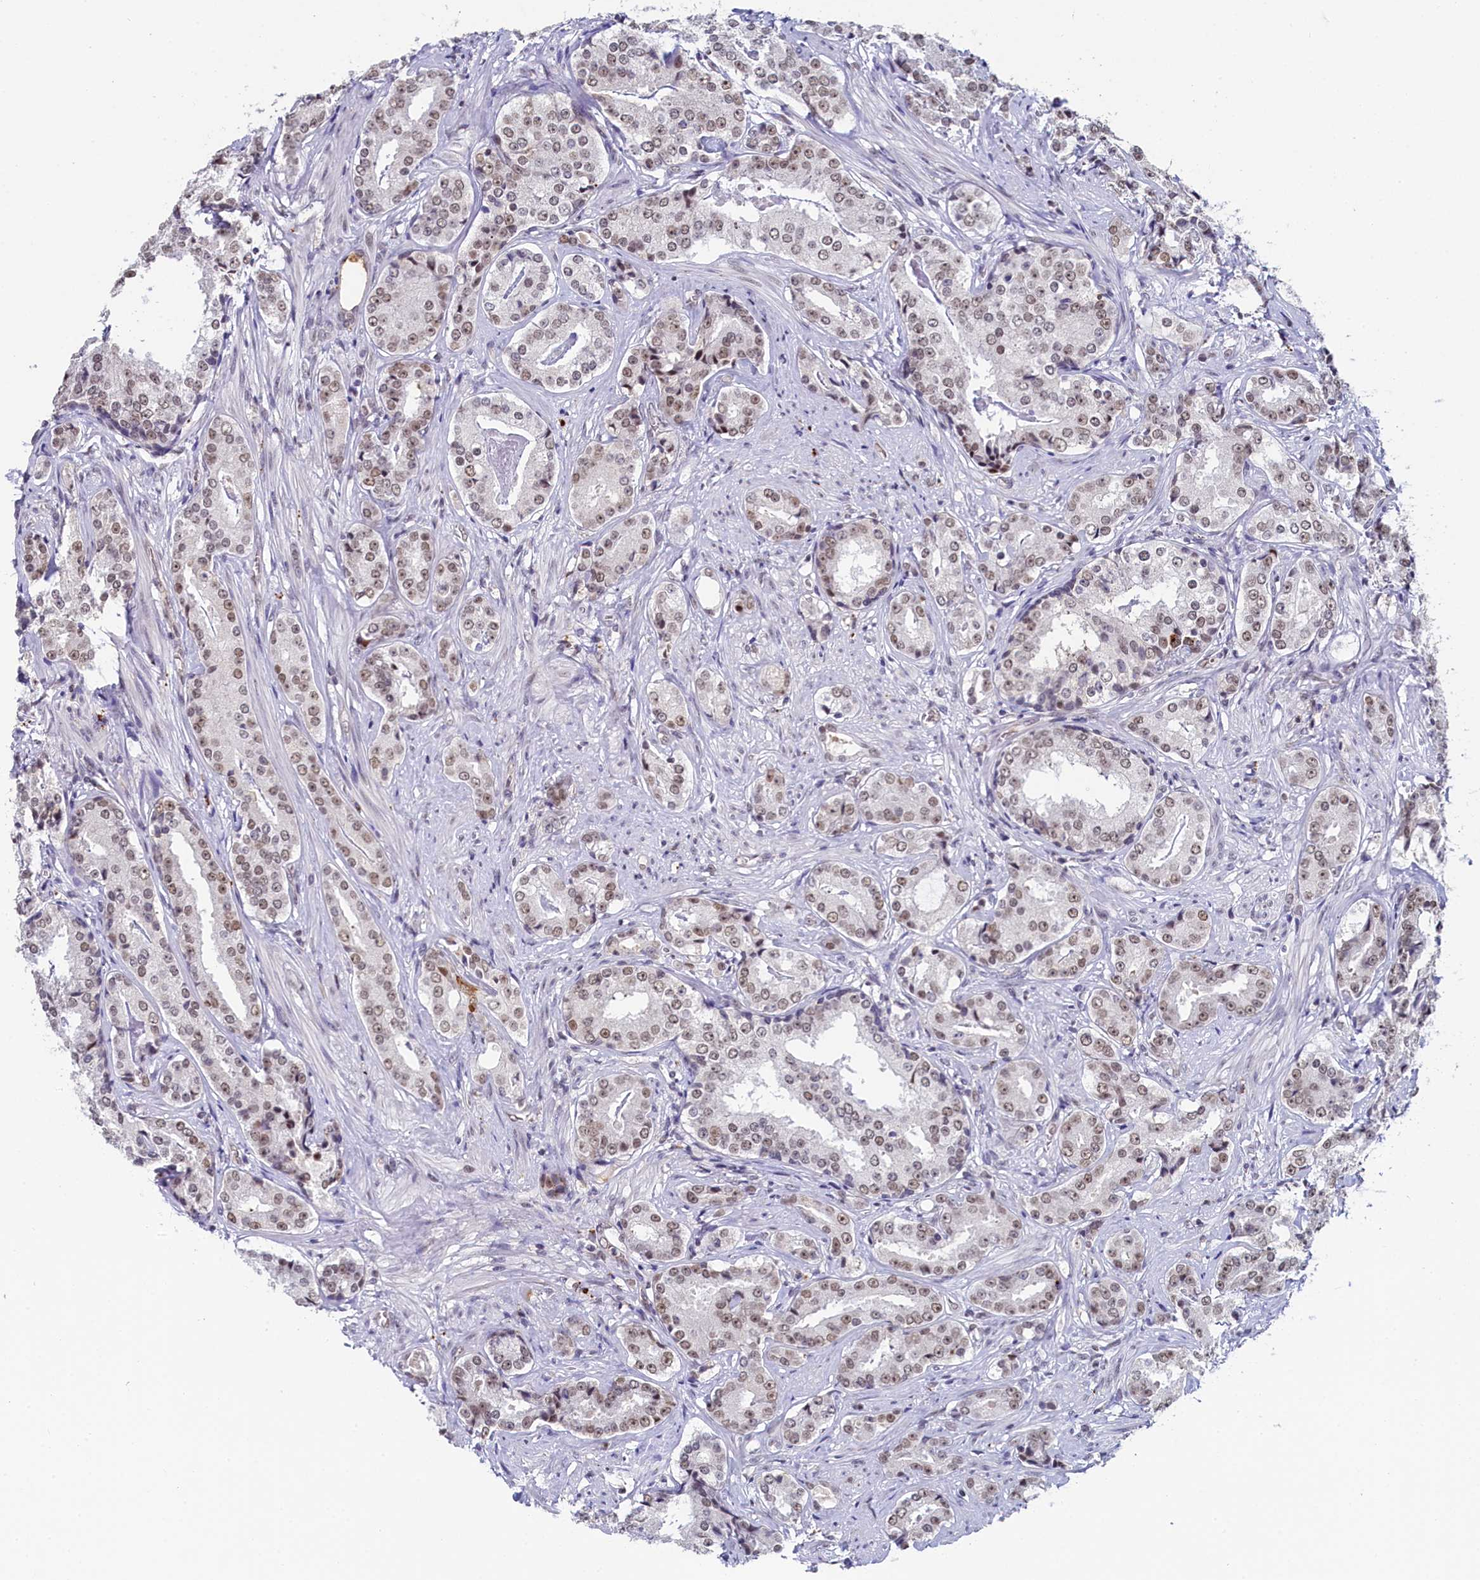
{"staining": {"intensity": "weak", "quantity": "25%-75%", "location": "nuclear"}, "tissue": "prostate cancer", "cell_type": "Tumor cells", "image_type": "cancer", "snomed": [{"axis": "morphology", "description": "Adenocarcinoma, High grade"}, {"axis": "topography", "description": "Prostate"}], "caption": "Immunohistochemistry (IHC) histopathology image of neoplastic tissue: adenocarcinoma (high-grade) (prostate) stained using immunohistochemistry shows low levels of weak protein expression localized specifically in the nuclear of tumor cells, appearing as a nuclear brown color.", "gene": "INTS14", "patient": {"sex": "male", "age": 58}}